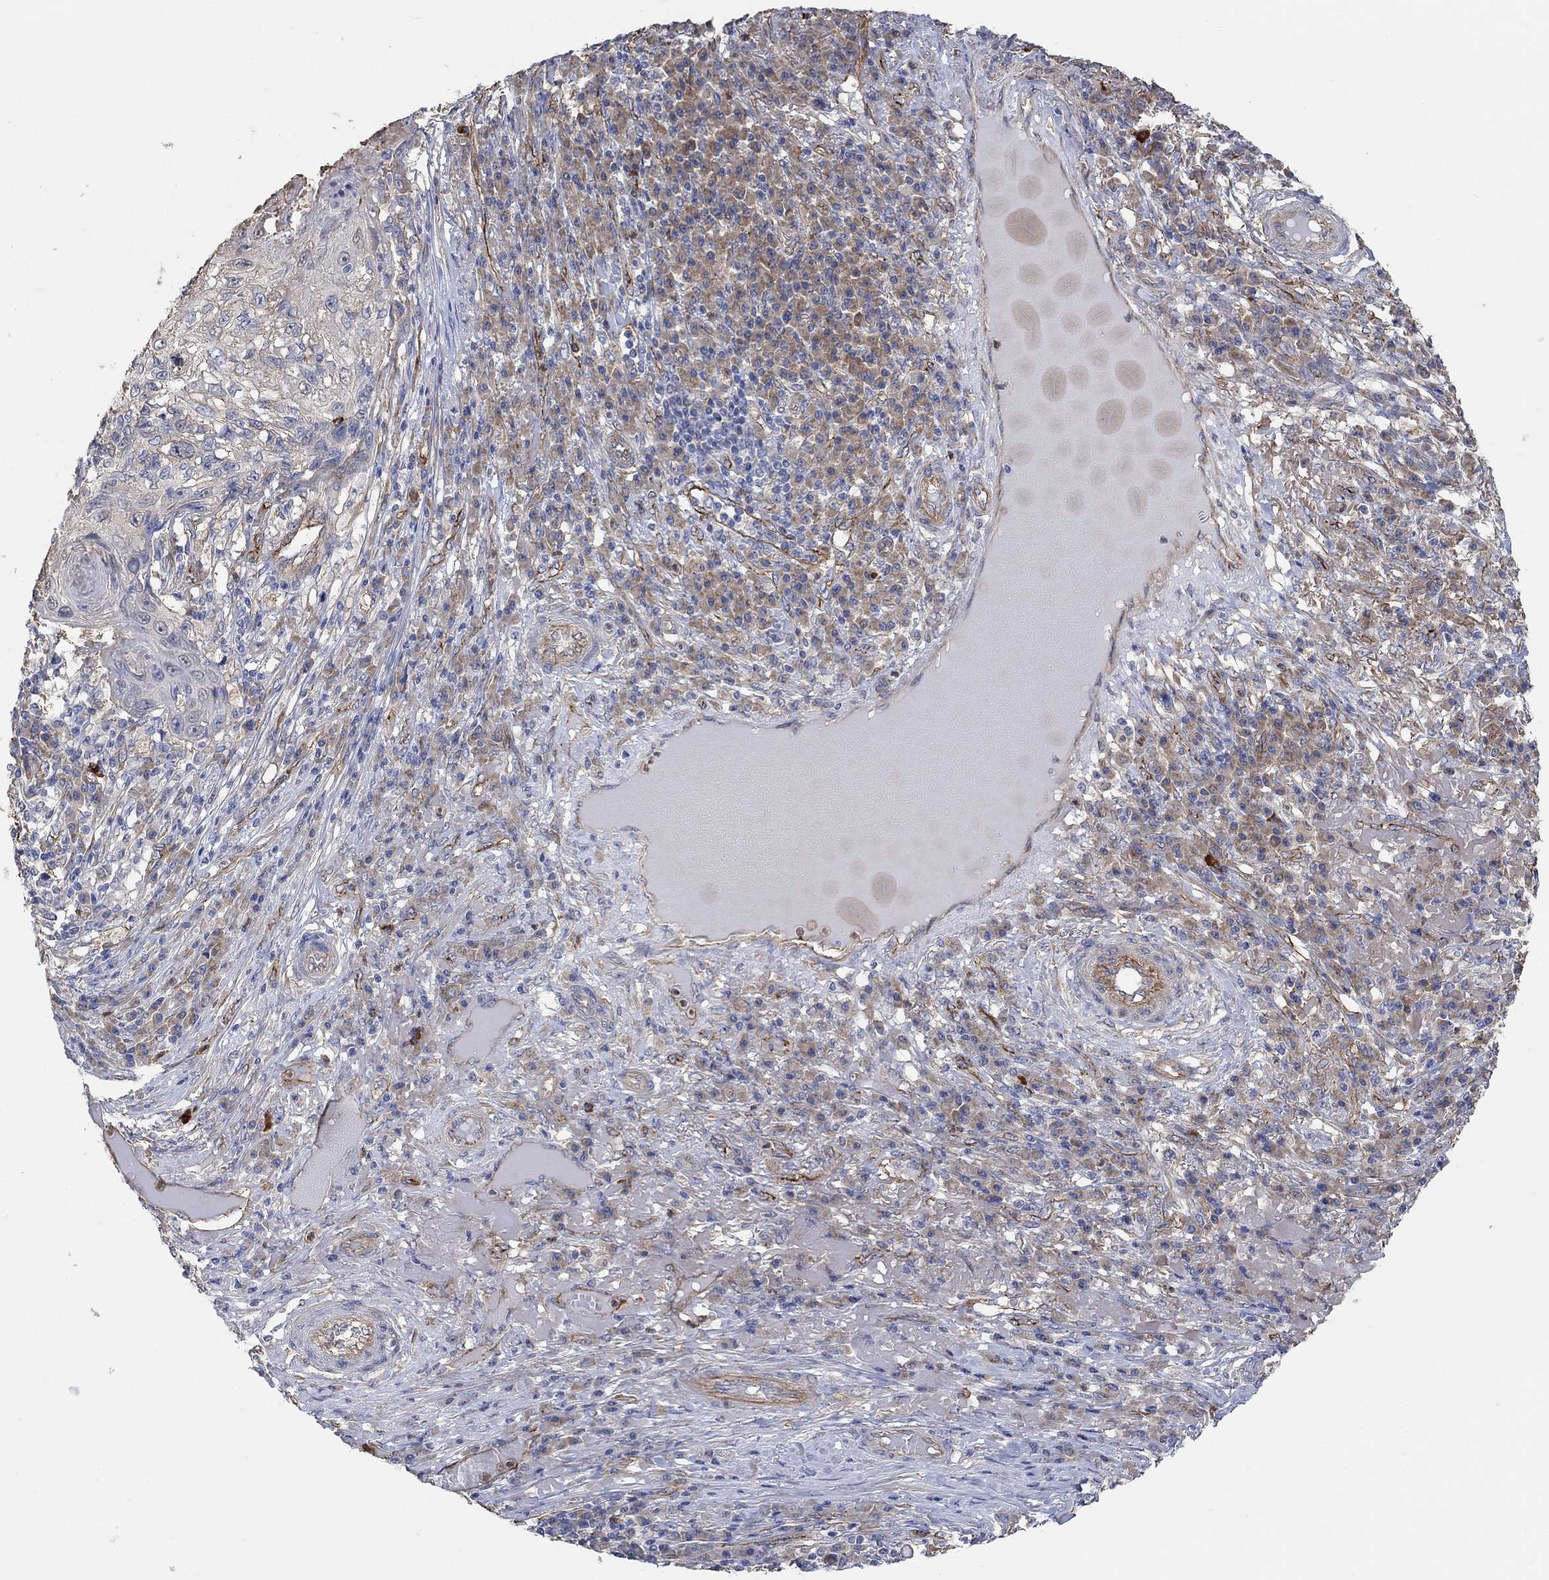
{"staining": {"intensity": "weak", "quantity": "25%-75%", "location": "cytoplasmic/membranous"}, "tissue": "skin cancer", "cell_type": "Tumor cells", "image_type": "cancer", "snomed": [{"axis": "morphology", "description": "Squamous cell carcinoma, NOS"}, {"axis": "topography", "description": "Skin"}], "caption": "Protein staining demonstrates weak cytoplasmic/membranous expression in approximately 25%-75% of tumor cells in skin cancer (squamous cell carcinoma). The protein is shown in brown color, while the nuclei are stained blue.", "gene": "SYT16", "patient": {"sex": "male", "age": 92}}